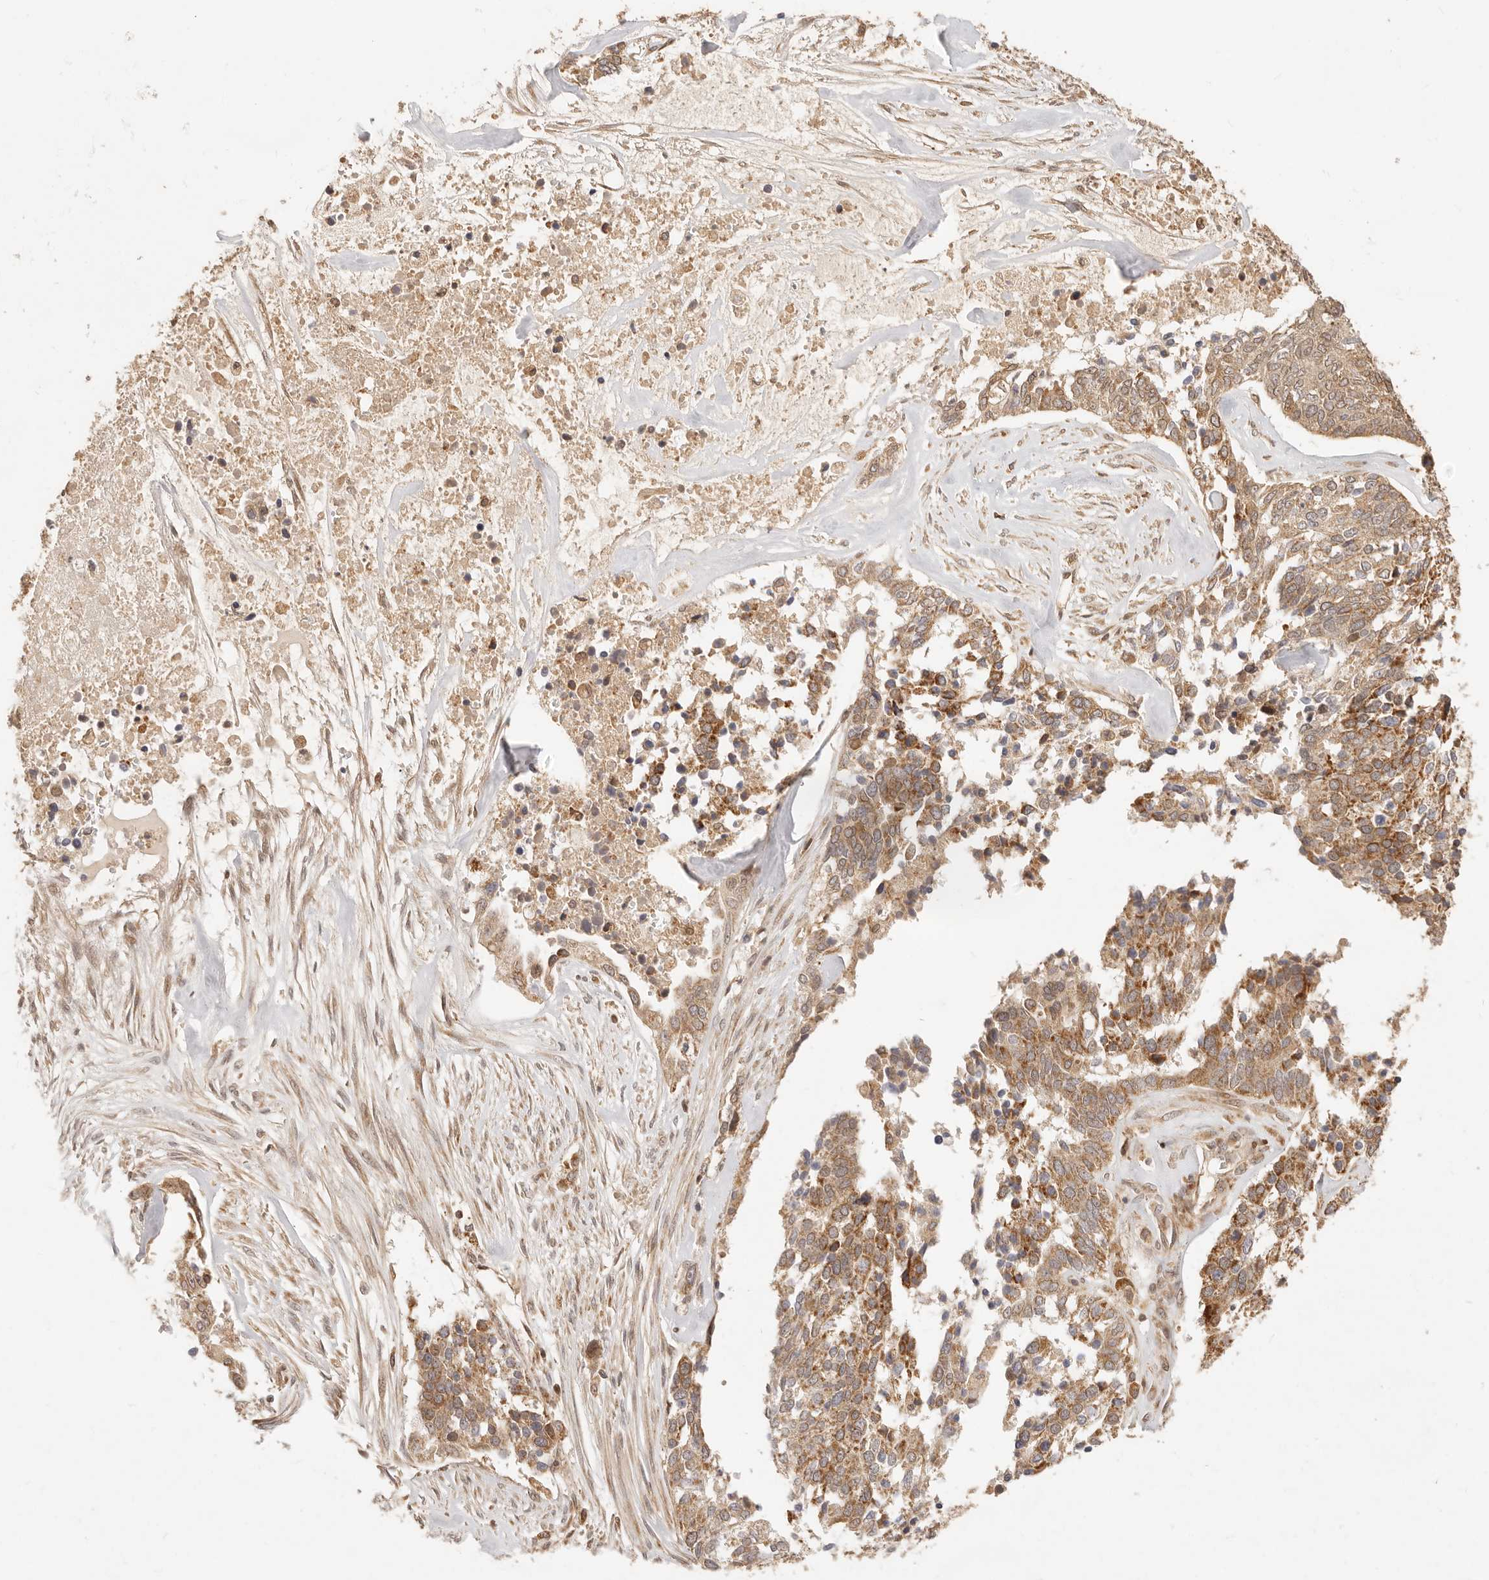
{"staining": {"intensity": "moderate", "quantity": ">75%", "location": "cytoplasmic/membranous"}, "tissue": "ovarian cancer", "cell_type": "Tumor cells", "image_type": "cancer", "snomed": [{"axis": "morphology", "description": "Cystadenocarcinoma, serous, NOS"}, {"axis": "topography", "description": "Ovary"}], "caption": "This image exhibits immunohistochemistry (IHC) staining of ovarian serous cystadenocarcinoma, with medium moderate cytoplasmic/membranous positivity in approximately >75% of tumor cells.", "gene": "TIMM17A", "patient": {"sex": "female", "age": 44}}